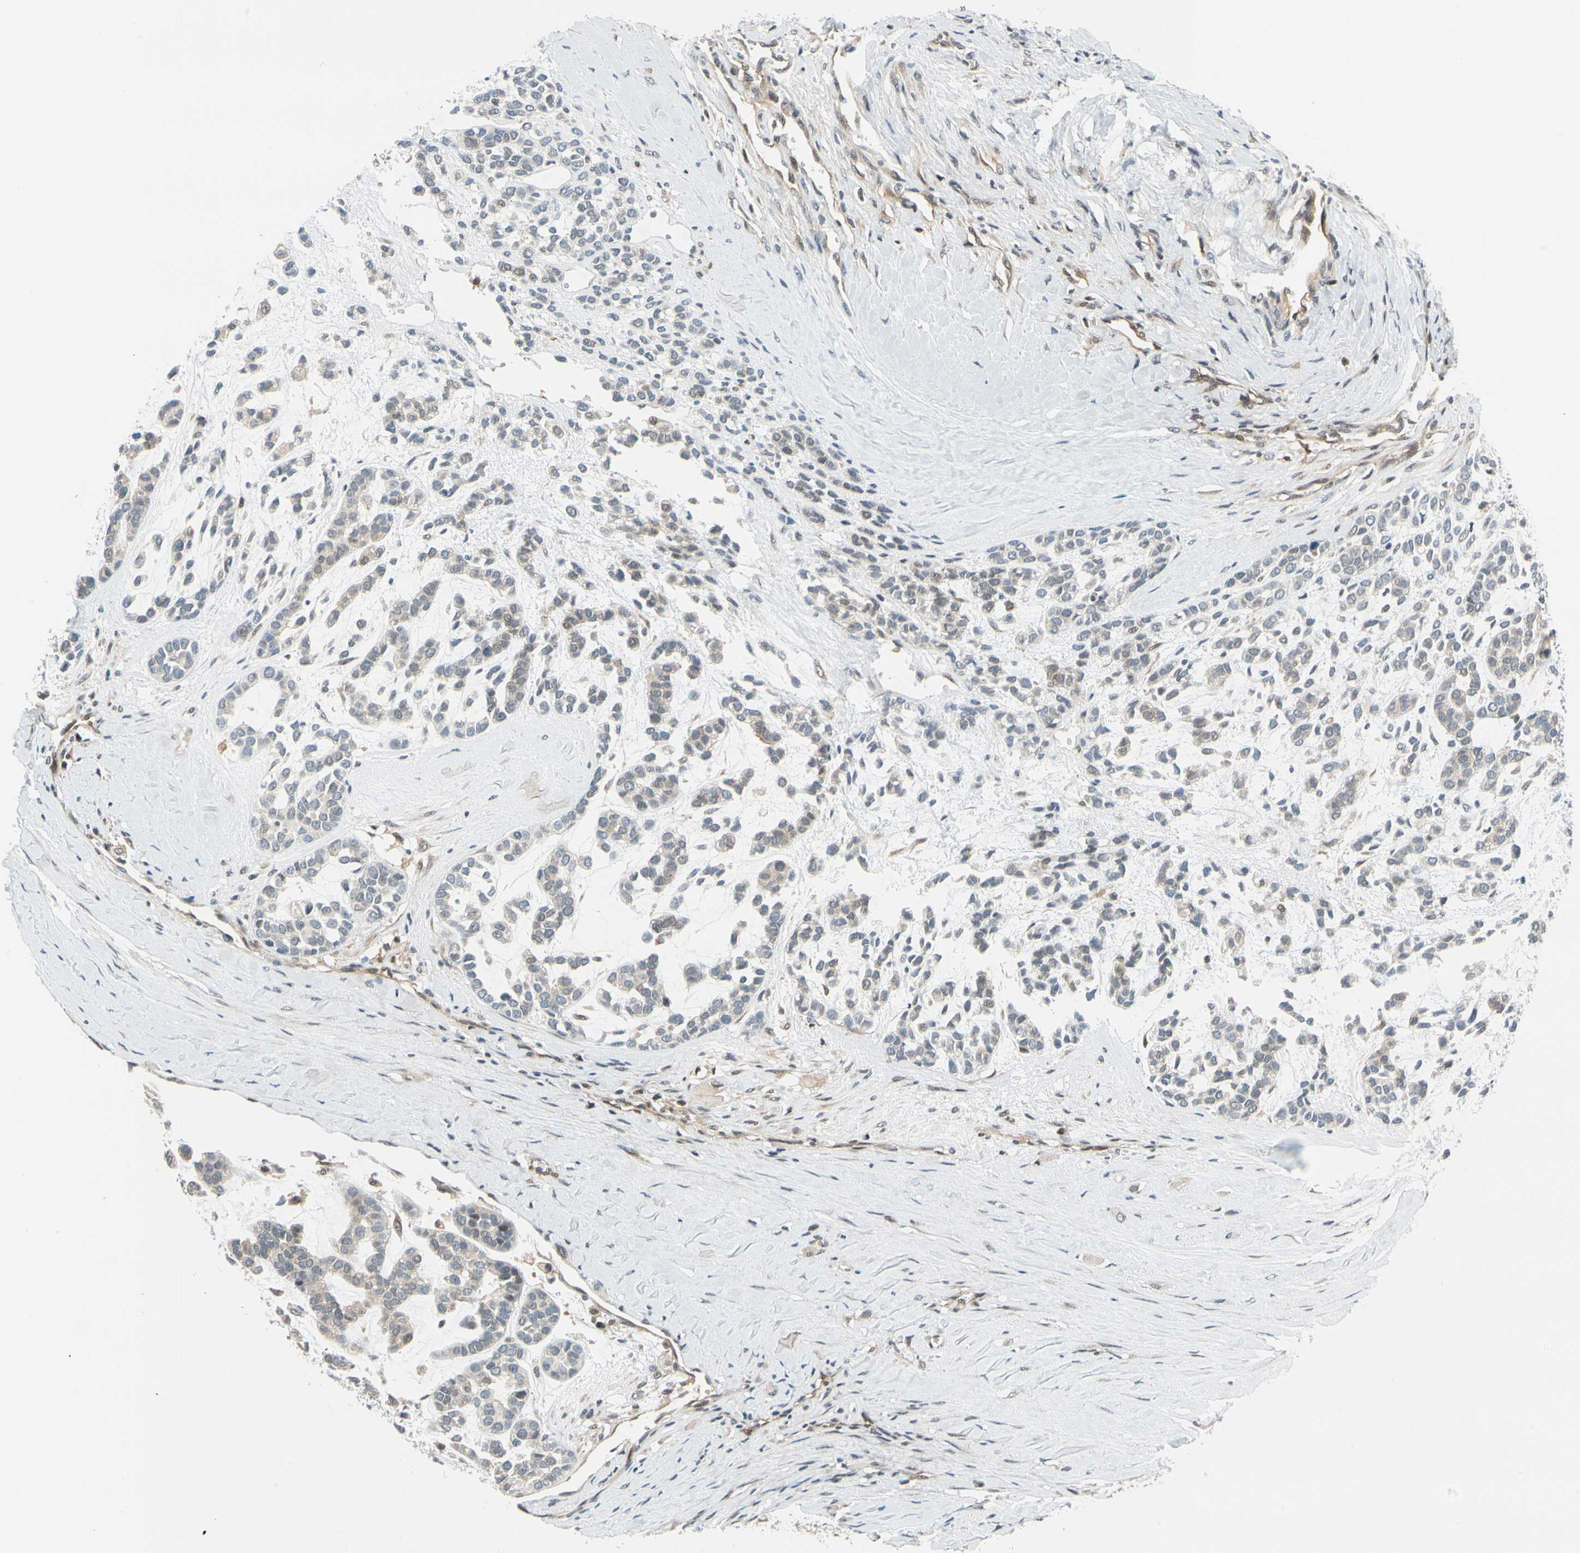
{"staining": {"intensity": "weak", "quantity": "<25%", "location": "cytoplasmic/membranous"}, "tissue": "head and neck cancer", "cell_type": "Tumor cells", "image_type": "cancer", "snomed": [{"axis": "morphology", "description": "Adenocarcinoma, NOS"}, {"axis": "morphology", "description": "Adenoma, NOS"}, {"axis": "topography", "description": "Head-Neck"}], "caption": "Immunohistochemistry (IHC) histopathology image of neoplastic tissue: human head and neck cancer (adenoma) stained with DAB (3,3'-diaminobenzidine) shows no significant protein staining in tumor cells.", "gene": "MAPK9", "patient": {"sex": "female", "age": 55}}